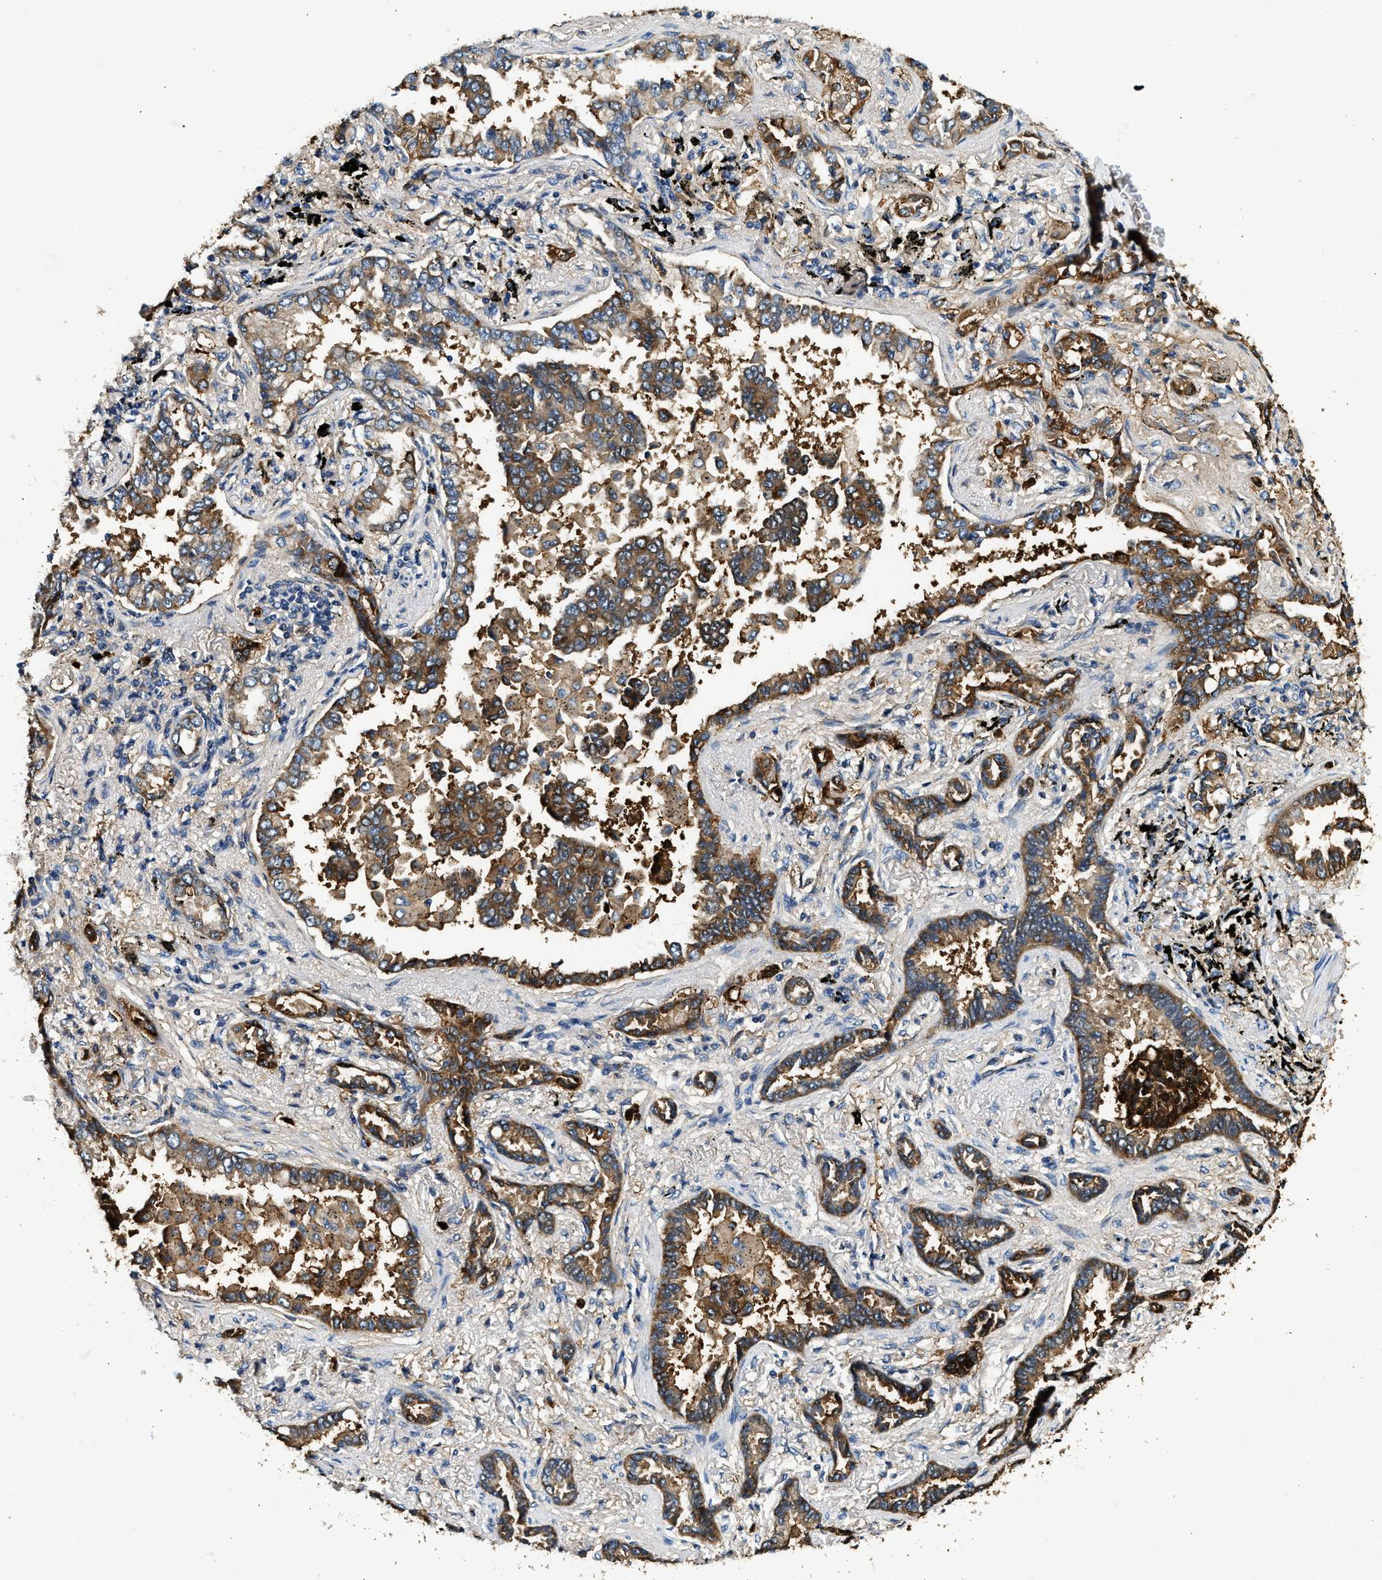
{"staining": {"intensity": "moderate", "quantity": ">75%", "location": "cytoplasmic/membranous"}, "tissue": "lung cancer", "cell_type": "Tumor cells", "image_type": "cancer", "snomed": [{"axis": "morphology", "description": "Normal tissue, NOS"}, {"axis": "morphology", "description": "Adenocarcinoma, NOS"}, {"axis": "topography", "description": "Lung"}], "caption": "High-power microscopy captured an immunohistochemistry micrograph of adenocarcinoma (lung), revealing moderate cytoplasmic/membranous positivity in about >75% of tumor cells.", "gene": "ANXA3", "patient": {"sex": "male", "age": 59}}